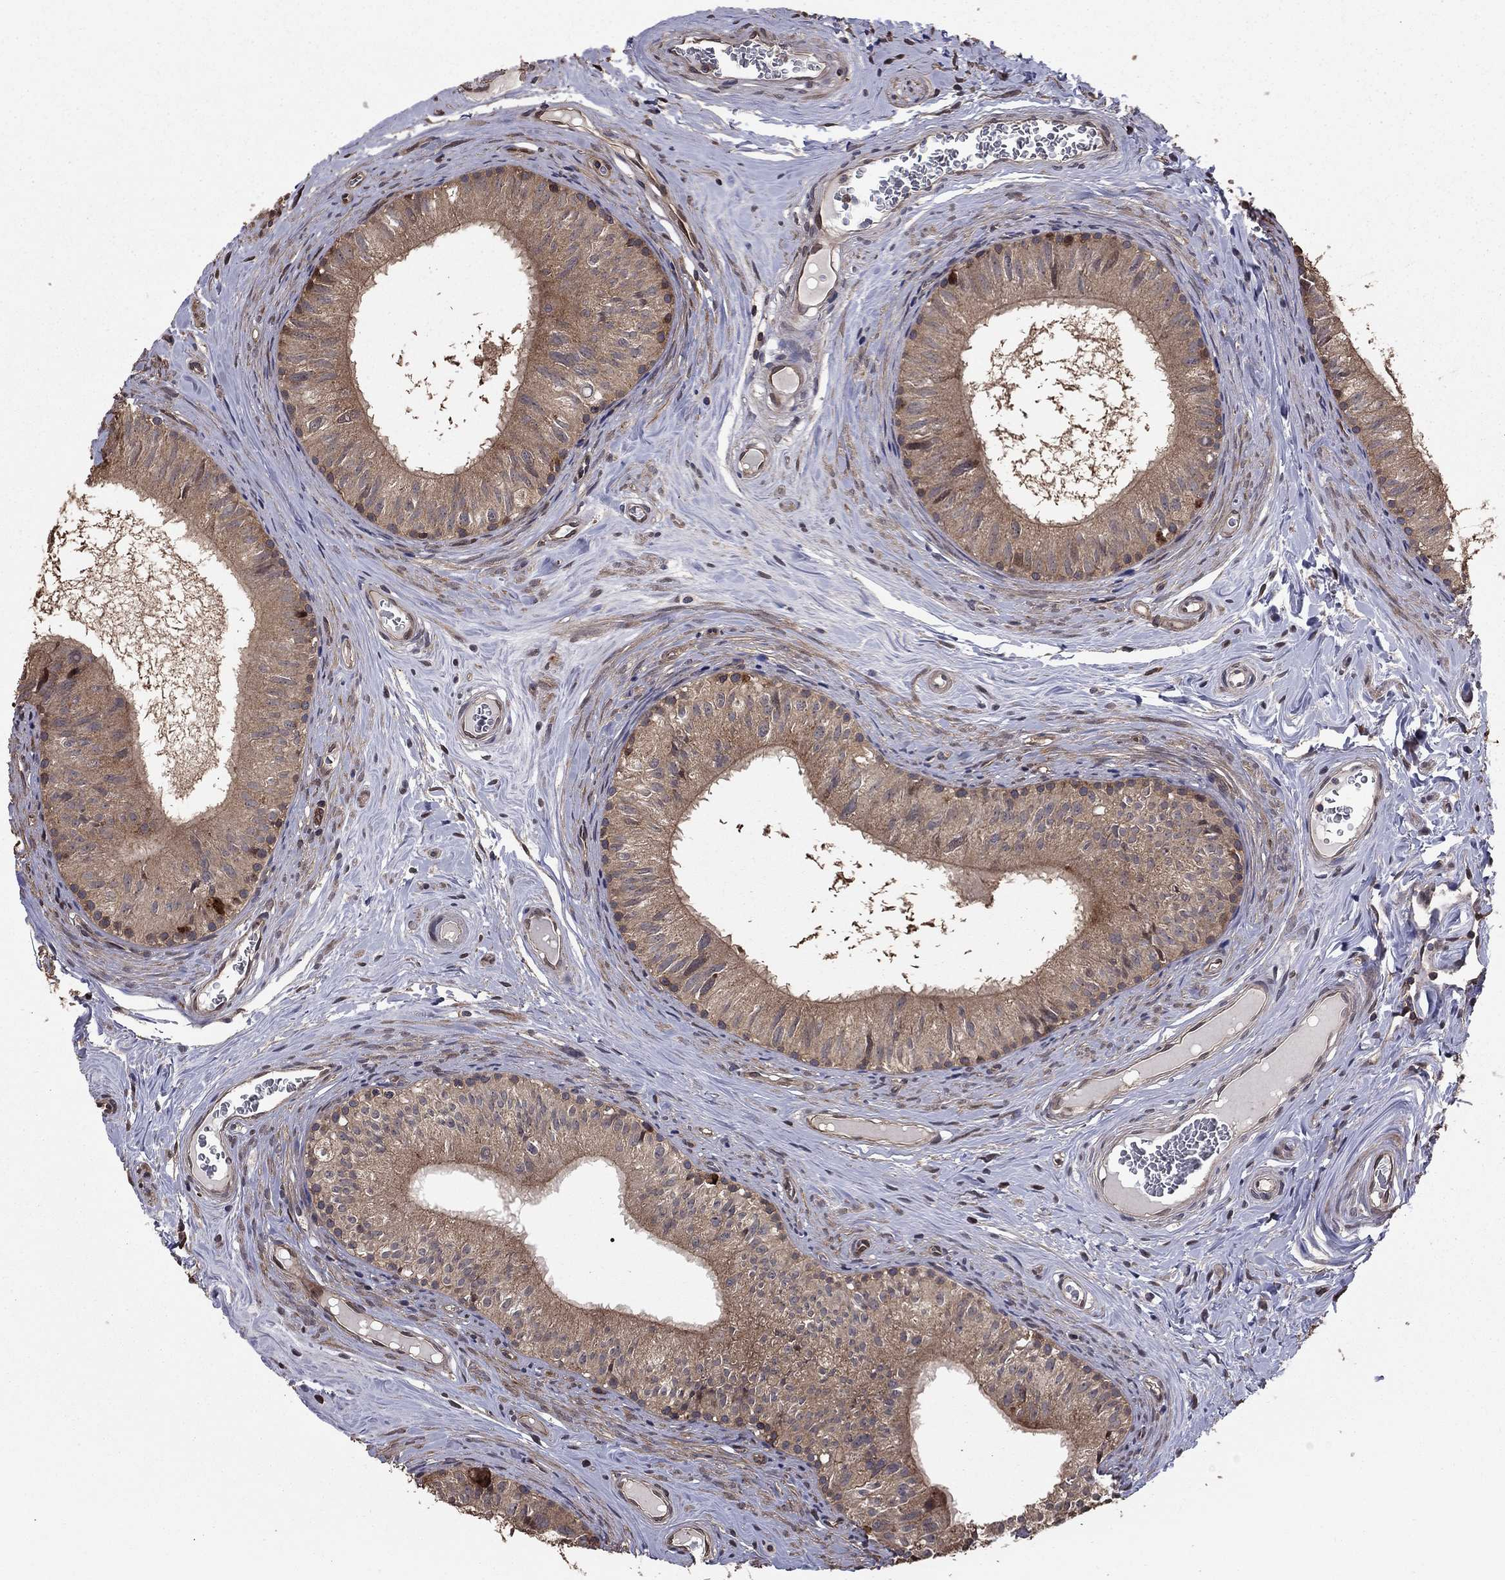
{"staining": {"intensity": "moderate", "quantity": "25%-75%", "location": "cytoplasmic/membranous"}, "tissue": "epididymis", "cell_type": "Glandular cells", "image_type": "normal", "snomed": [{"axis": "morphology", "description": "Normal tissue, NOS"}, {"axis": "topography", "description": "Epididymis"}], "caption": "A high-resolution image shows immunohistochemistry (IHC) staining of normal epididymis, which demonstrates moderate cytoplasmic/membranous expression in about 25%-75% of glandular cells. The staining was performed using DAB to visualize the protein expression in brown, while the nuclei were stained in blue with hematoxylin (Magnification: 20x).", "gene": "GYG1", "patient": {"sex": "male", "age": 52}}